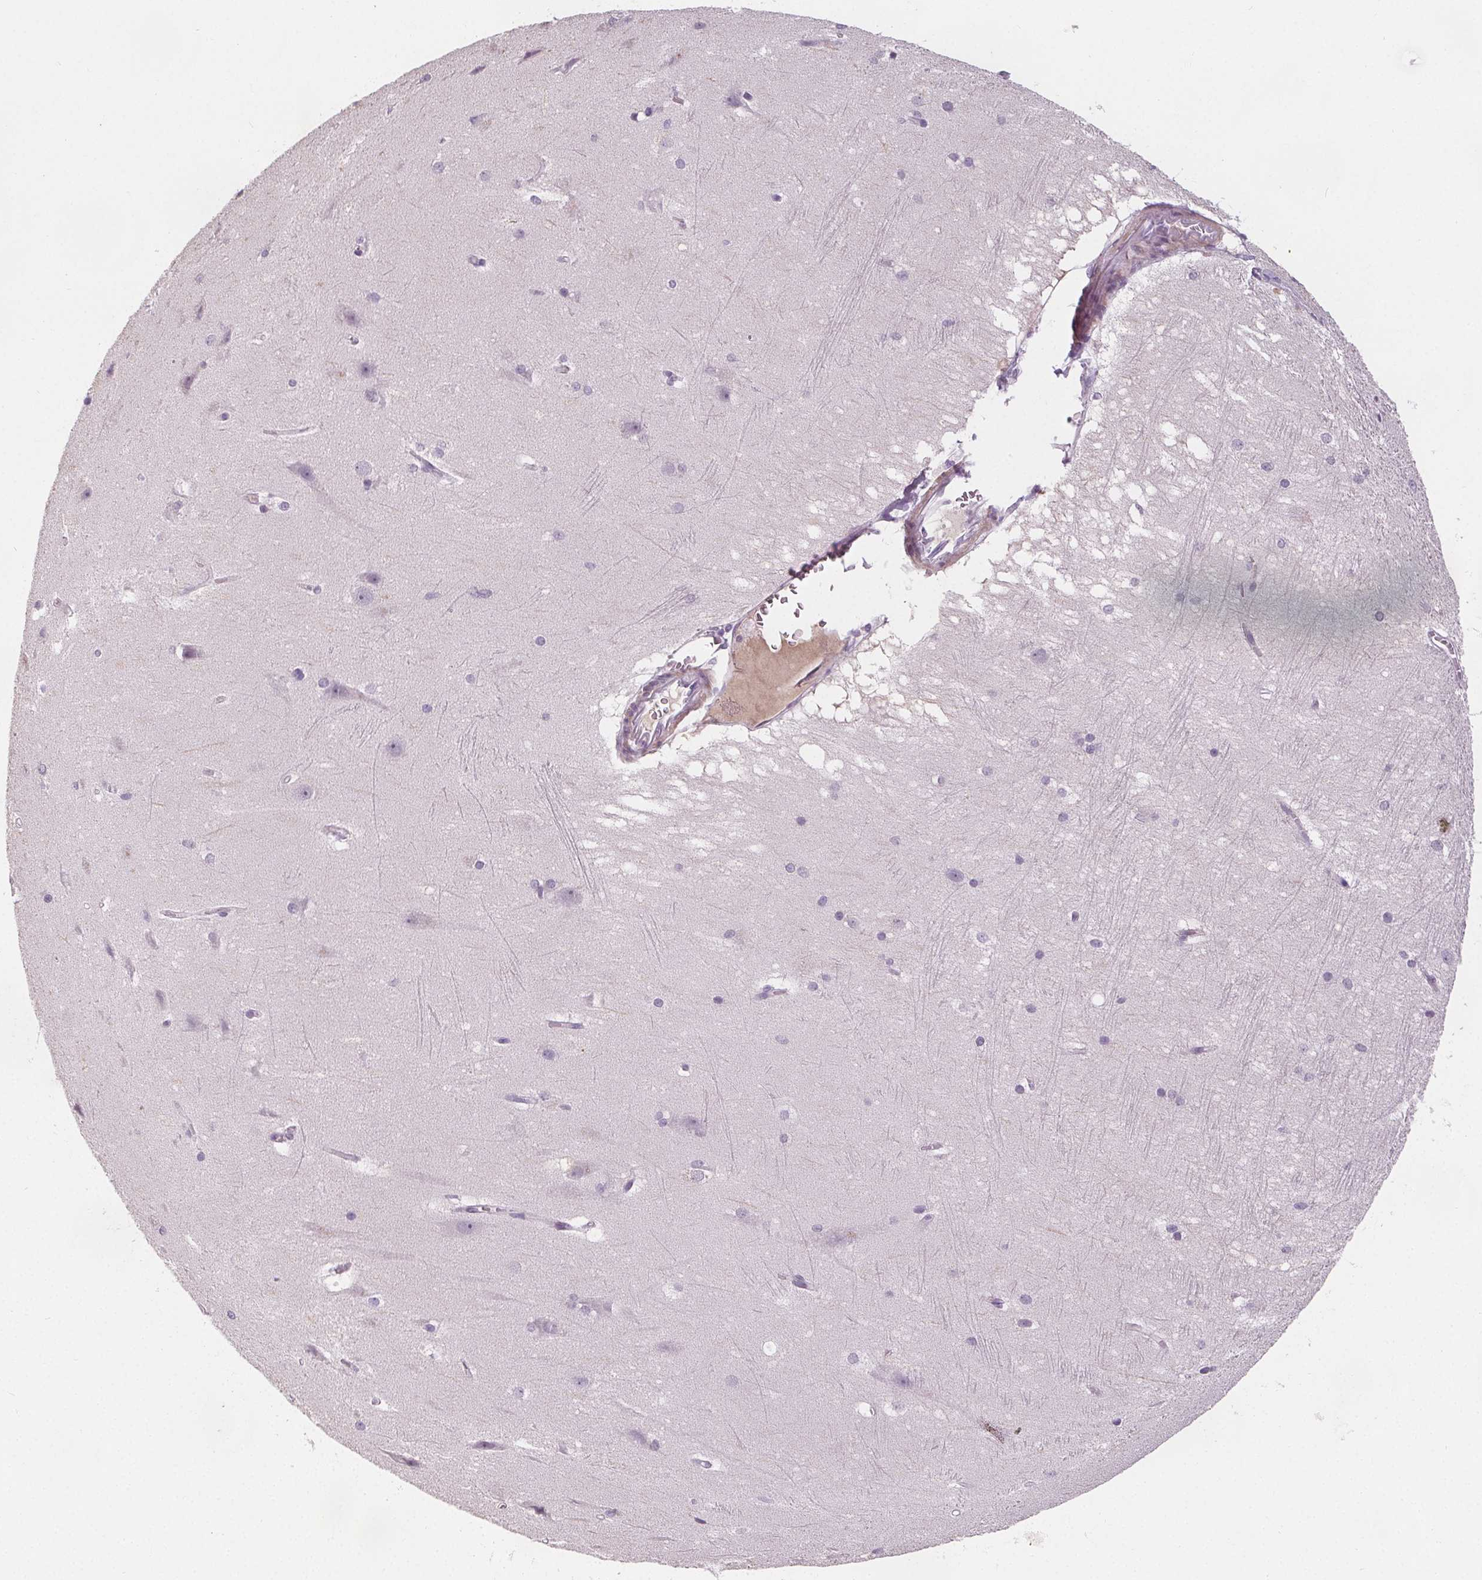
{"staining": {"intensity": "negative", "quantity": "none", "location": "none"}, "tissue": "hippocampus", "cell_type": "Glial cells", "image_type": "normal", "snomed": [{"axis": "morphology", "description": "Normal tissue, NOS"}, {"axis": "topography", "description": "Cerebral cortex"}, {"axis": "topography", "description": "Hippocampus"}], "caption": "The photomicrograph demonstrates no staining of glial cells in unremarkable hippocampus. (DAB immunohistochemistry with hematoxylin counter stain).", "gene": "SLC5A12", "patient": {"sex": "female", "age": 19}}